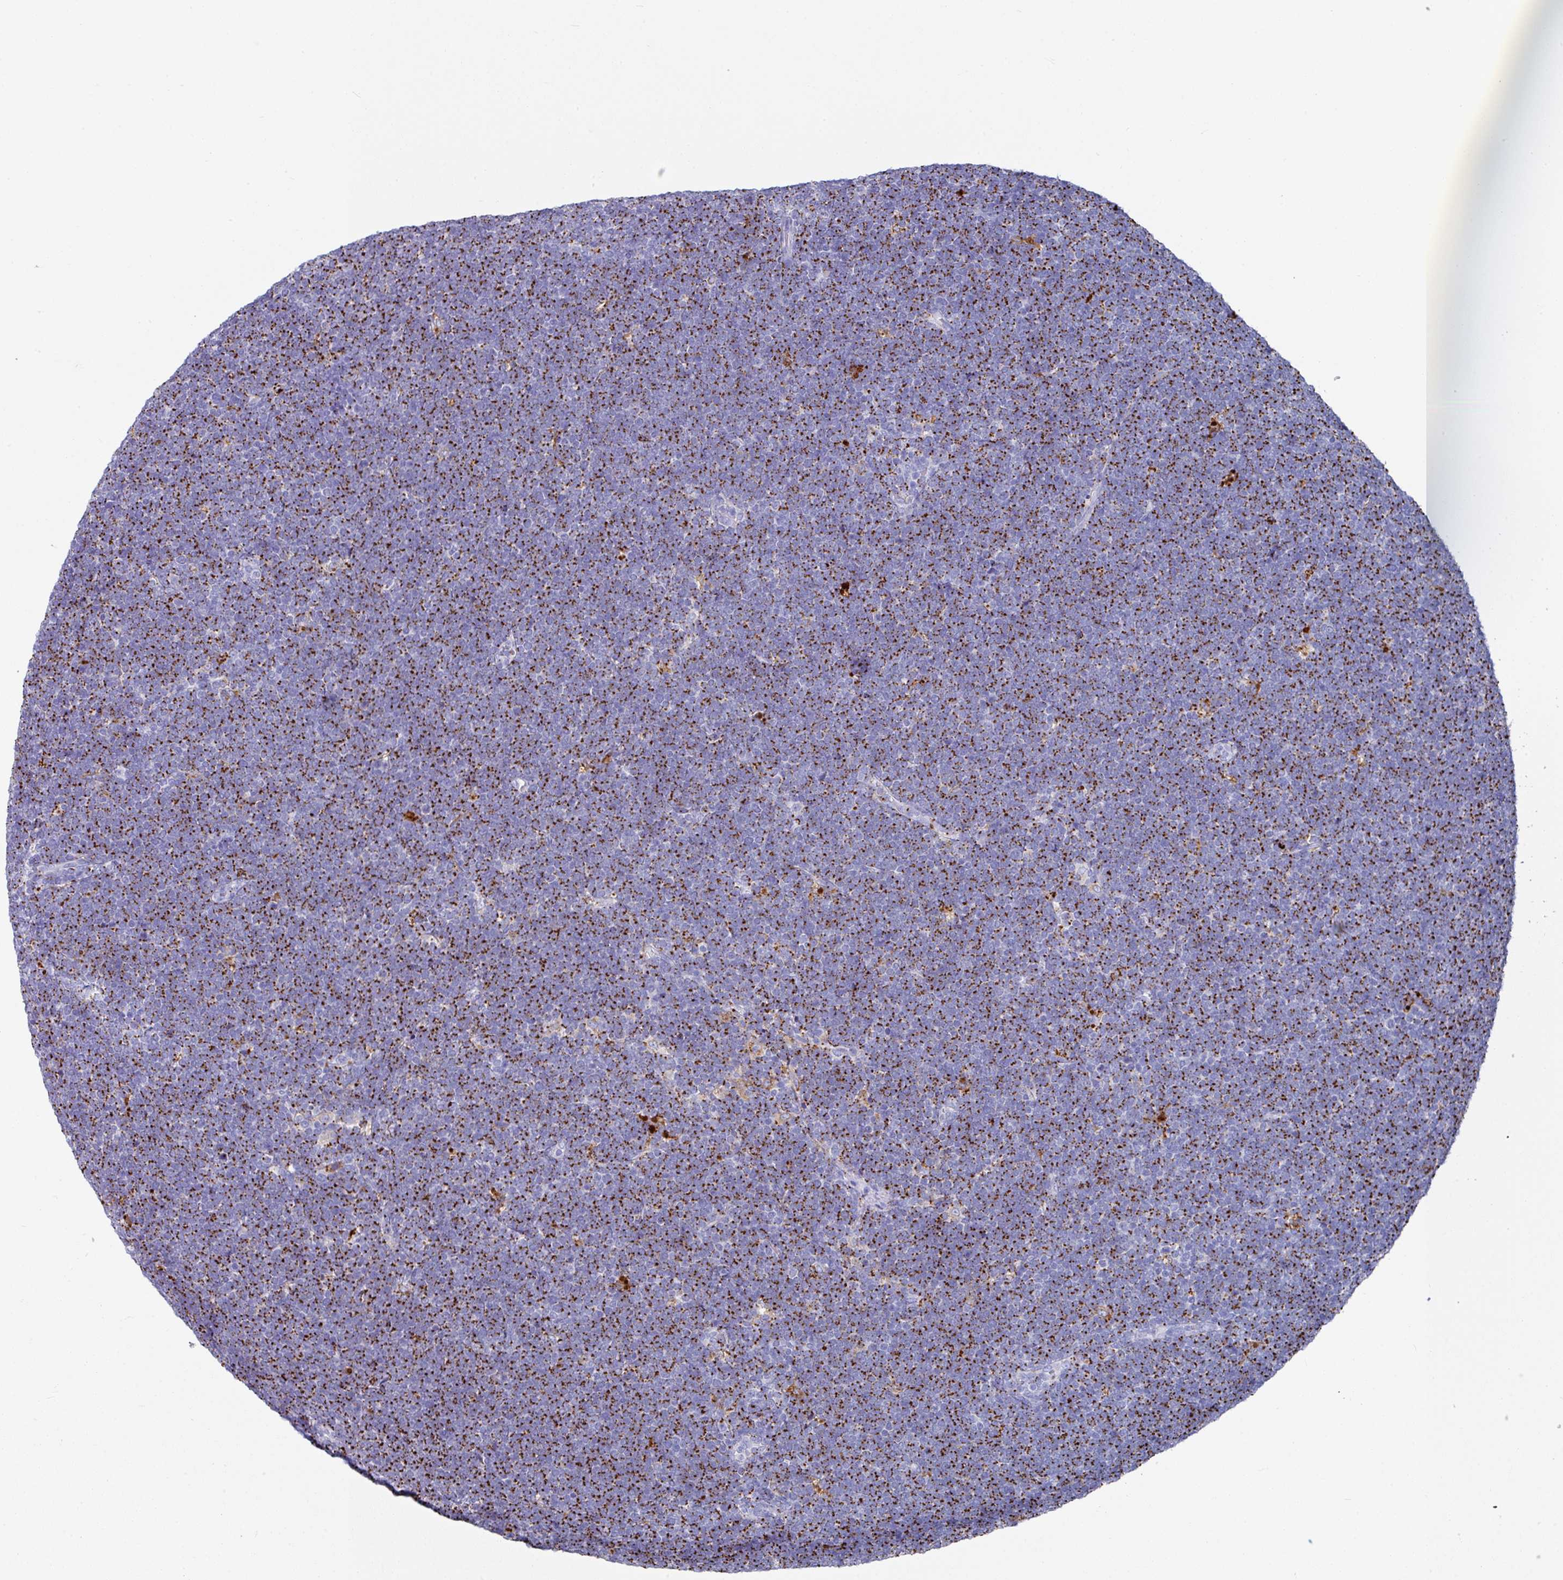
{"staining": {"intensity": "moderate", "quantity": ">75%", "location": "cytoplasmic/membranous"}, "tissue": "lymphoma", "cell_type": "Tumor cells", "image_type": "cancer", "snomed": [{"axis": "morphology", "description": "Malignant lymphoma, non-Hodgkin's type, High grade"}, {"axis": "topography", "description": "Lymph node"}], "caption": "Immunohistochemical staining of human lymphoma reveals medium levels of moderate cytoplasmic/membranous staining in about >75% of tumor cells.", "gene": "CPVL", "patient": {"sex": "male", "age": 13}}